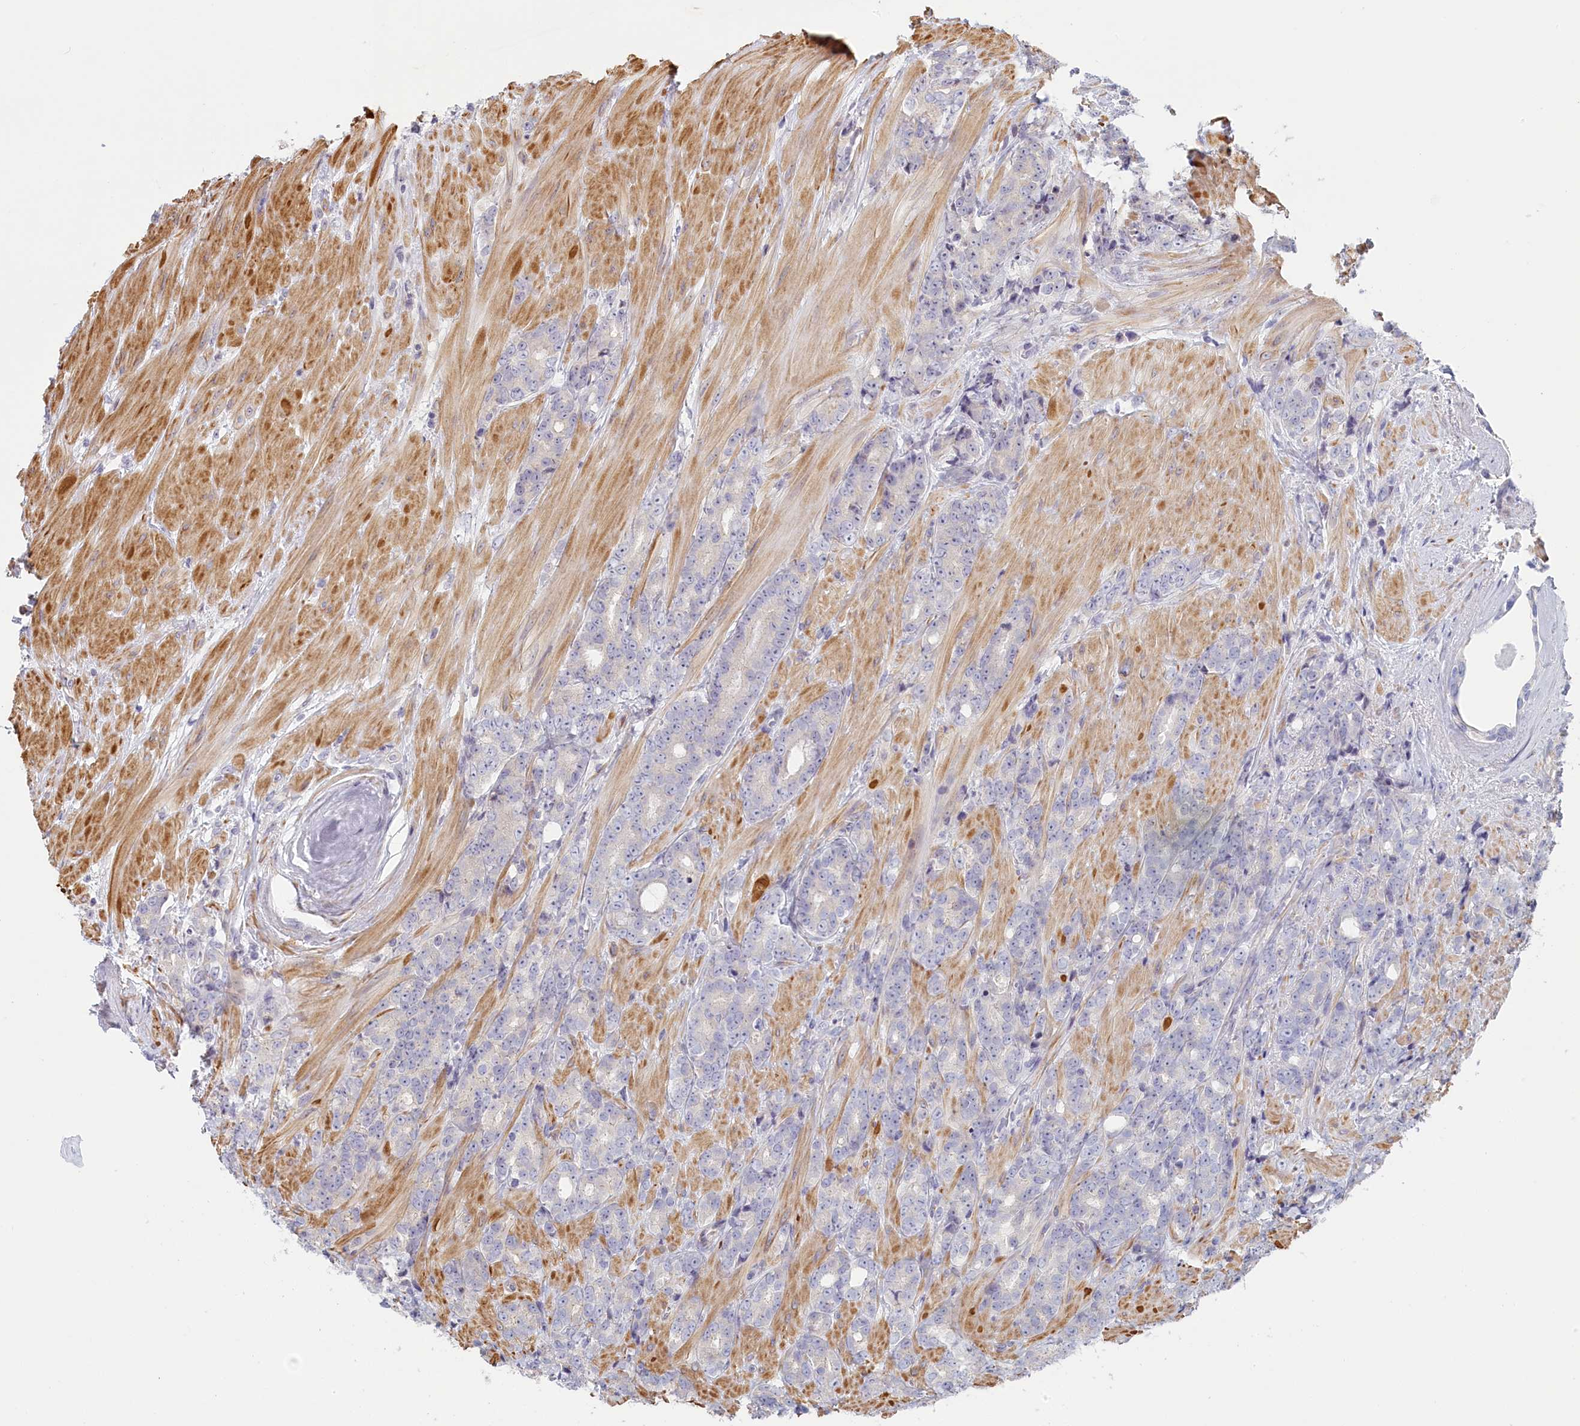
{"staining": {"intensity": "negative", "quantity": "none", "location": "none"}, "tissue": "prostate cancer", "cell_type": "Tumor cells", "image_type": "cancer", "snomed": [{"axis": "morphology", "description": "Adenocarcinoma, High grade"}, {"axis": "topography", "description": "Prostate"}], "caption": "Tumor cells are negative for protein expression in human prostate cancer (adenocarcinoma (high-grade)).", "gene": "INTS4", "patient": {"sex": "male", "age": 62}}